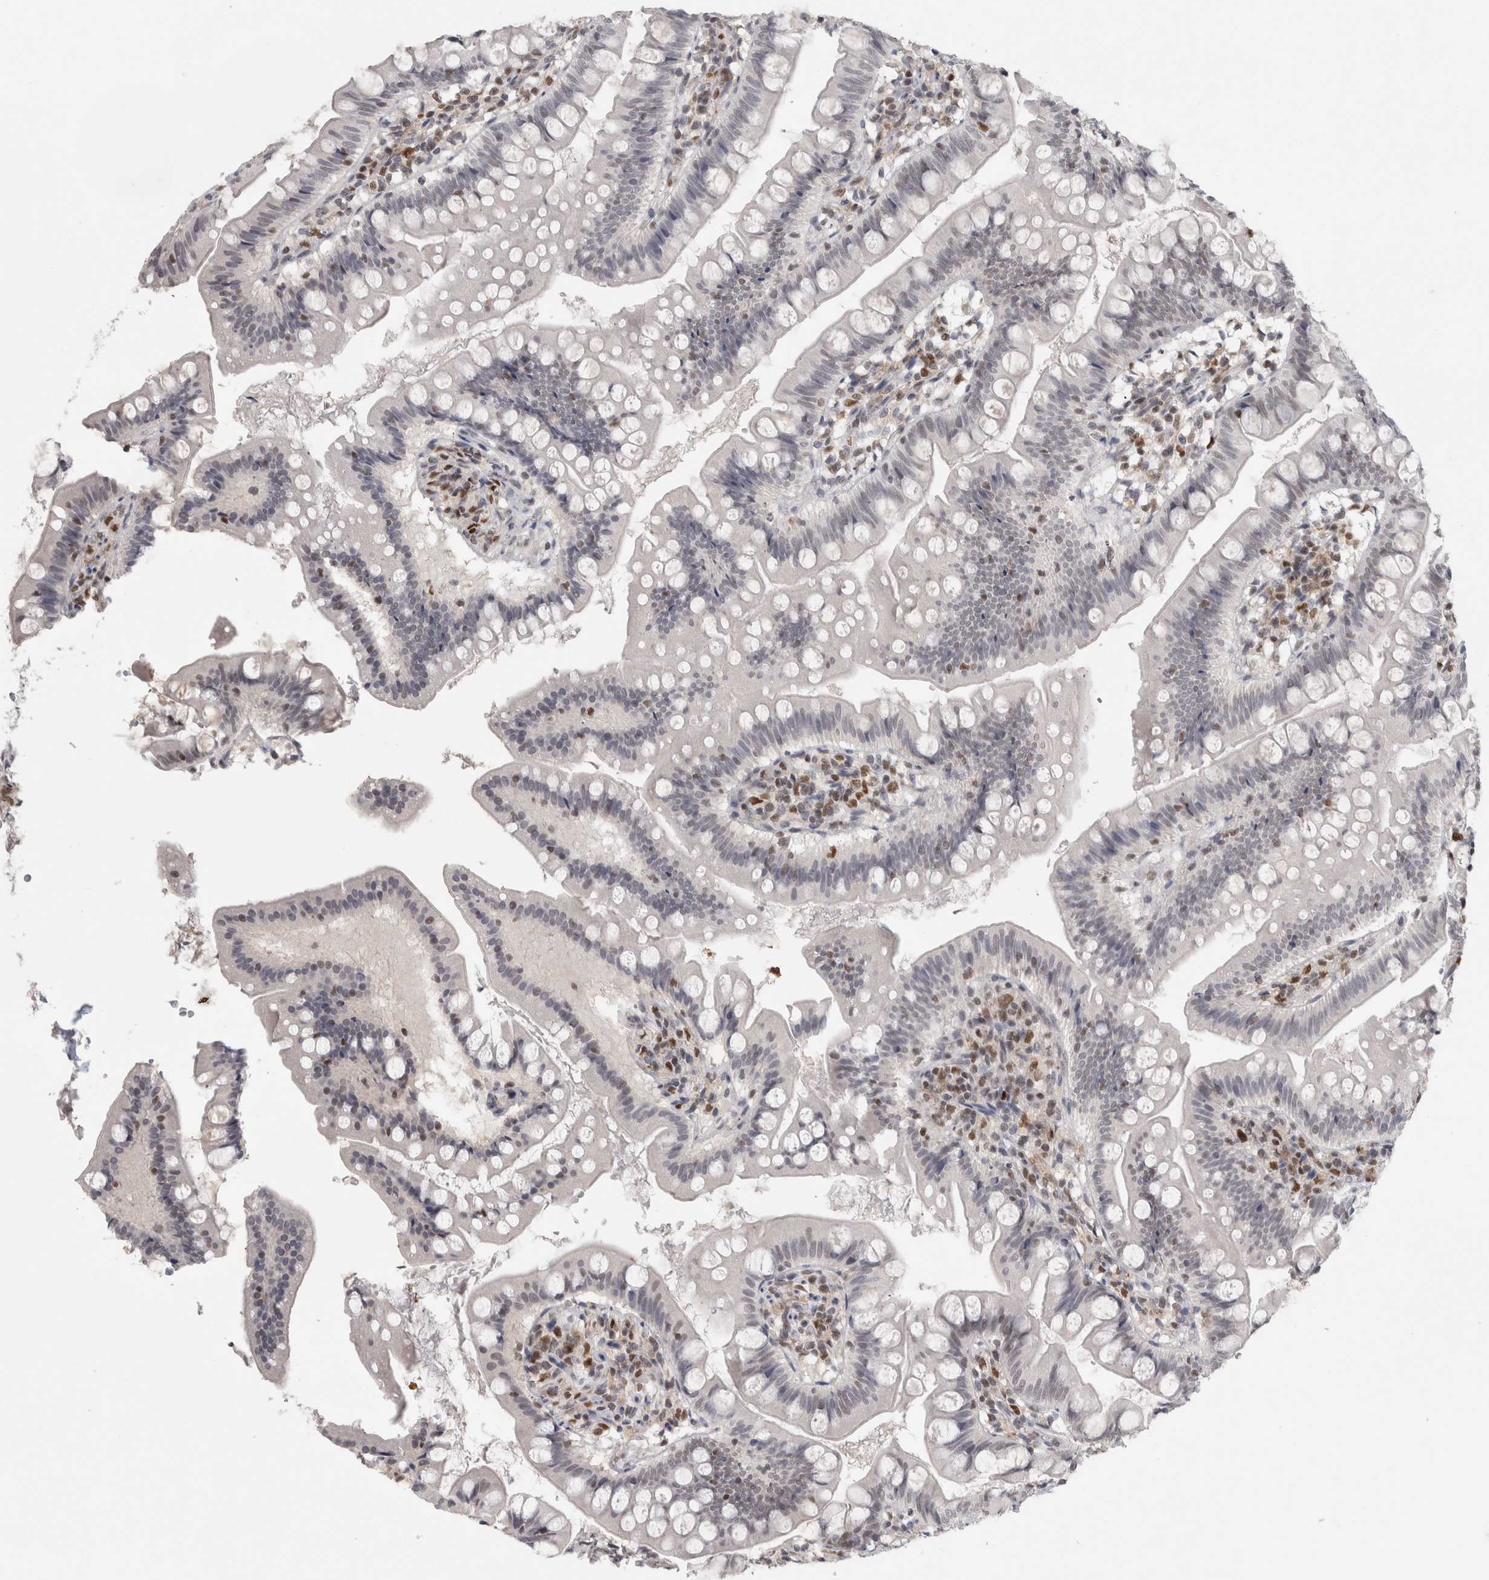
{"staining": {"intensity": "weak", "quantity": "25%-75%", "location": "nuclear"}, "tissue": "small intestine", "cell_type": "Glandular cells", "image_type": "normal", "snomed": [{"axis": "morphology", "description": "Normal tissue, NOS"}, {"axis": "topography", "description": "Small intestine"}], "caption": "The photomicrograph shows a brown stain indicating the presence of a protein in the nuclear of glandular cells in small intestine. (IHC, brightfield microscopy, high magnification).", "gene": "SRARP", "patient": {"sex": "male", "age": 7}}